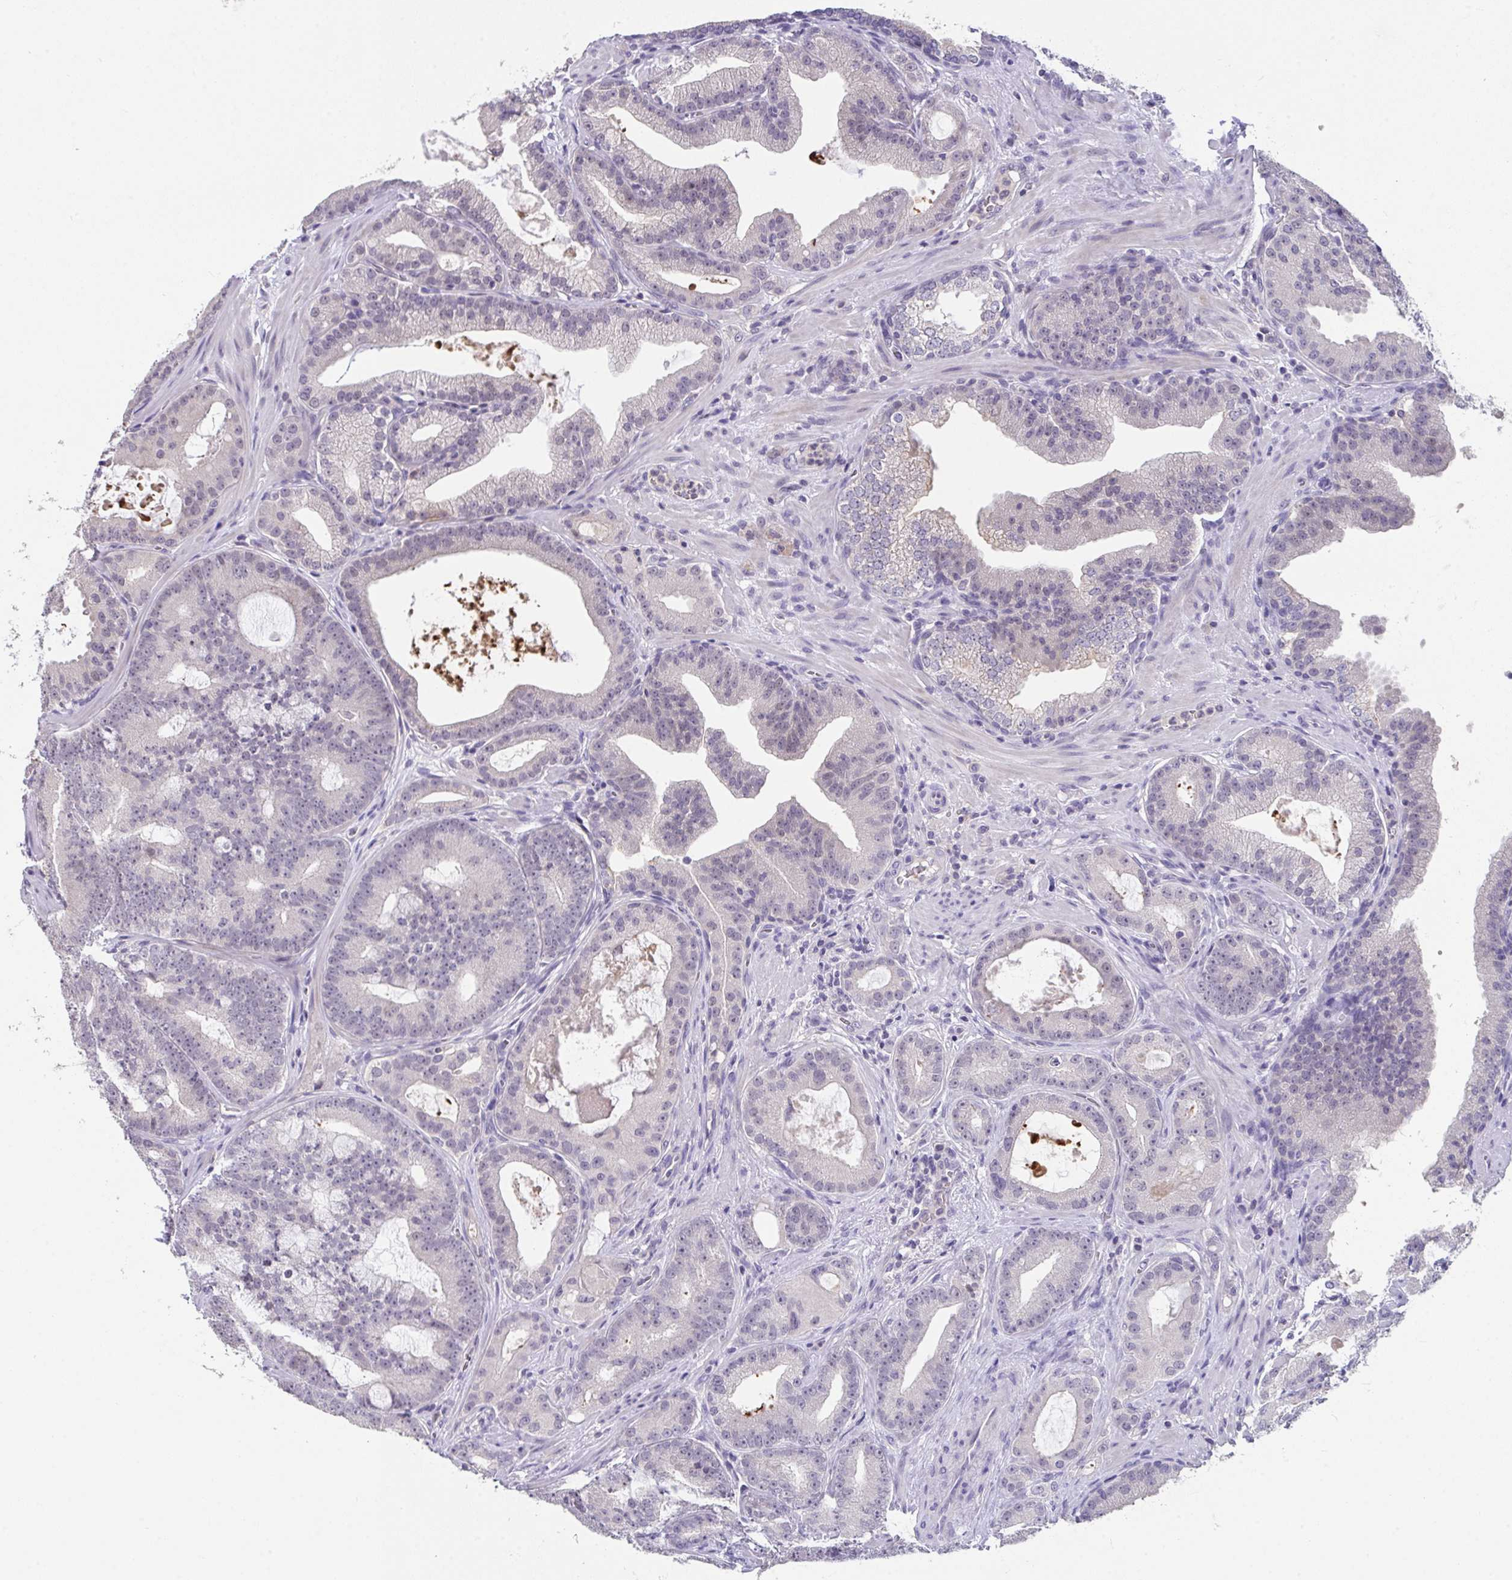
{"staining": {"intensity": "negative", "quantity": "none", "location": "none"}, "tissue": "prostate cancer", "cell_type": "Tumor cells", "image_type": "cancer", "snomed": [{"axis": "morphology", "description": "Adenocarcinoma, High grade"}, {"axis": "topography", "description": "Prostate"}], "caption": "Protein analysis of prostate cancer shows no significant expression in tumor cells.", "gene": "GLTPD2", "patient": {"sex": "male", "age": 65}}